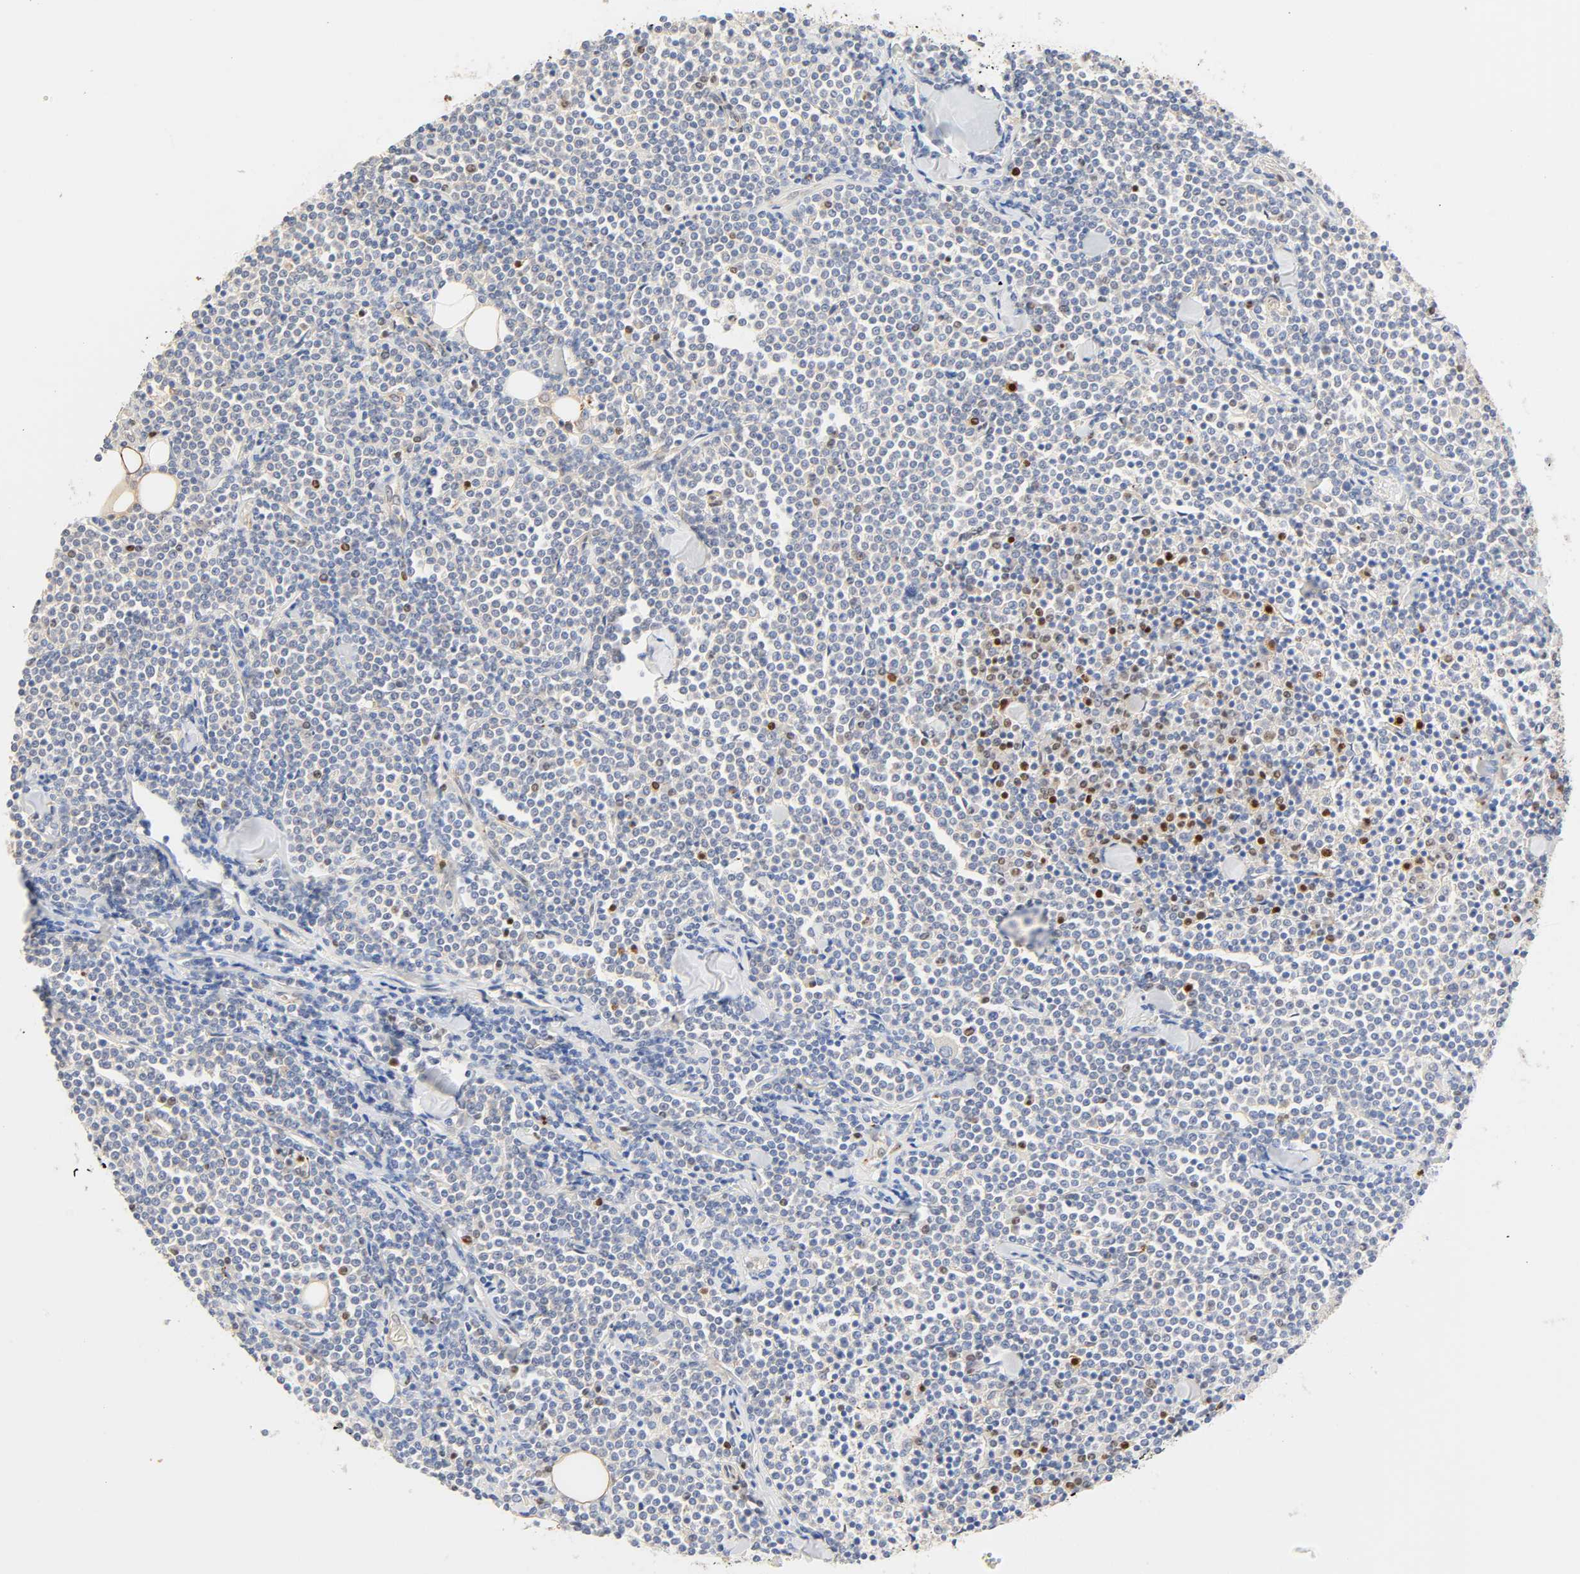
{"staining": {"intensity": "negative", "quantity": "none", "location": "none"}, "tissue": "lymphoma", "cell_type": "Tumor cells", "image_type": "cancer", "snomed": [{"axis": "morphology", "description": "Malignant lymphoma, non-Hodgkin's type, Low grade"}, {"axis": "topography", "description": "Soft tissue"}], "caption": "Immunohistochemistry (IHC) of low-grade malignant lymphoma, non-Hodgkin's type exhibits no staining in tumor cells.", "gene": "BORCS8-MEF2B", "patient": {"sex": "male", "age": 92}}